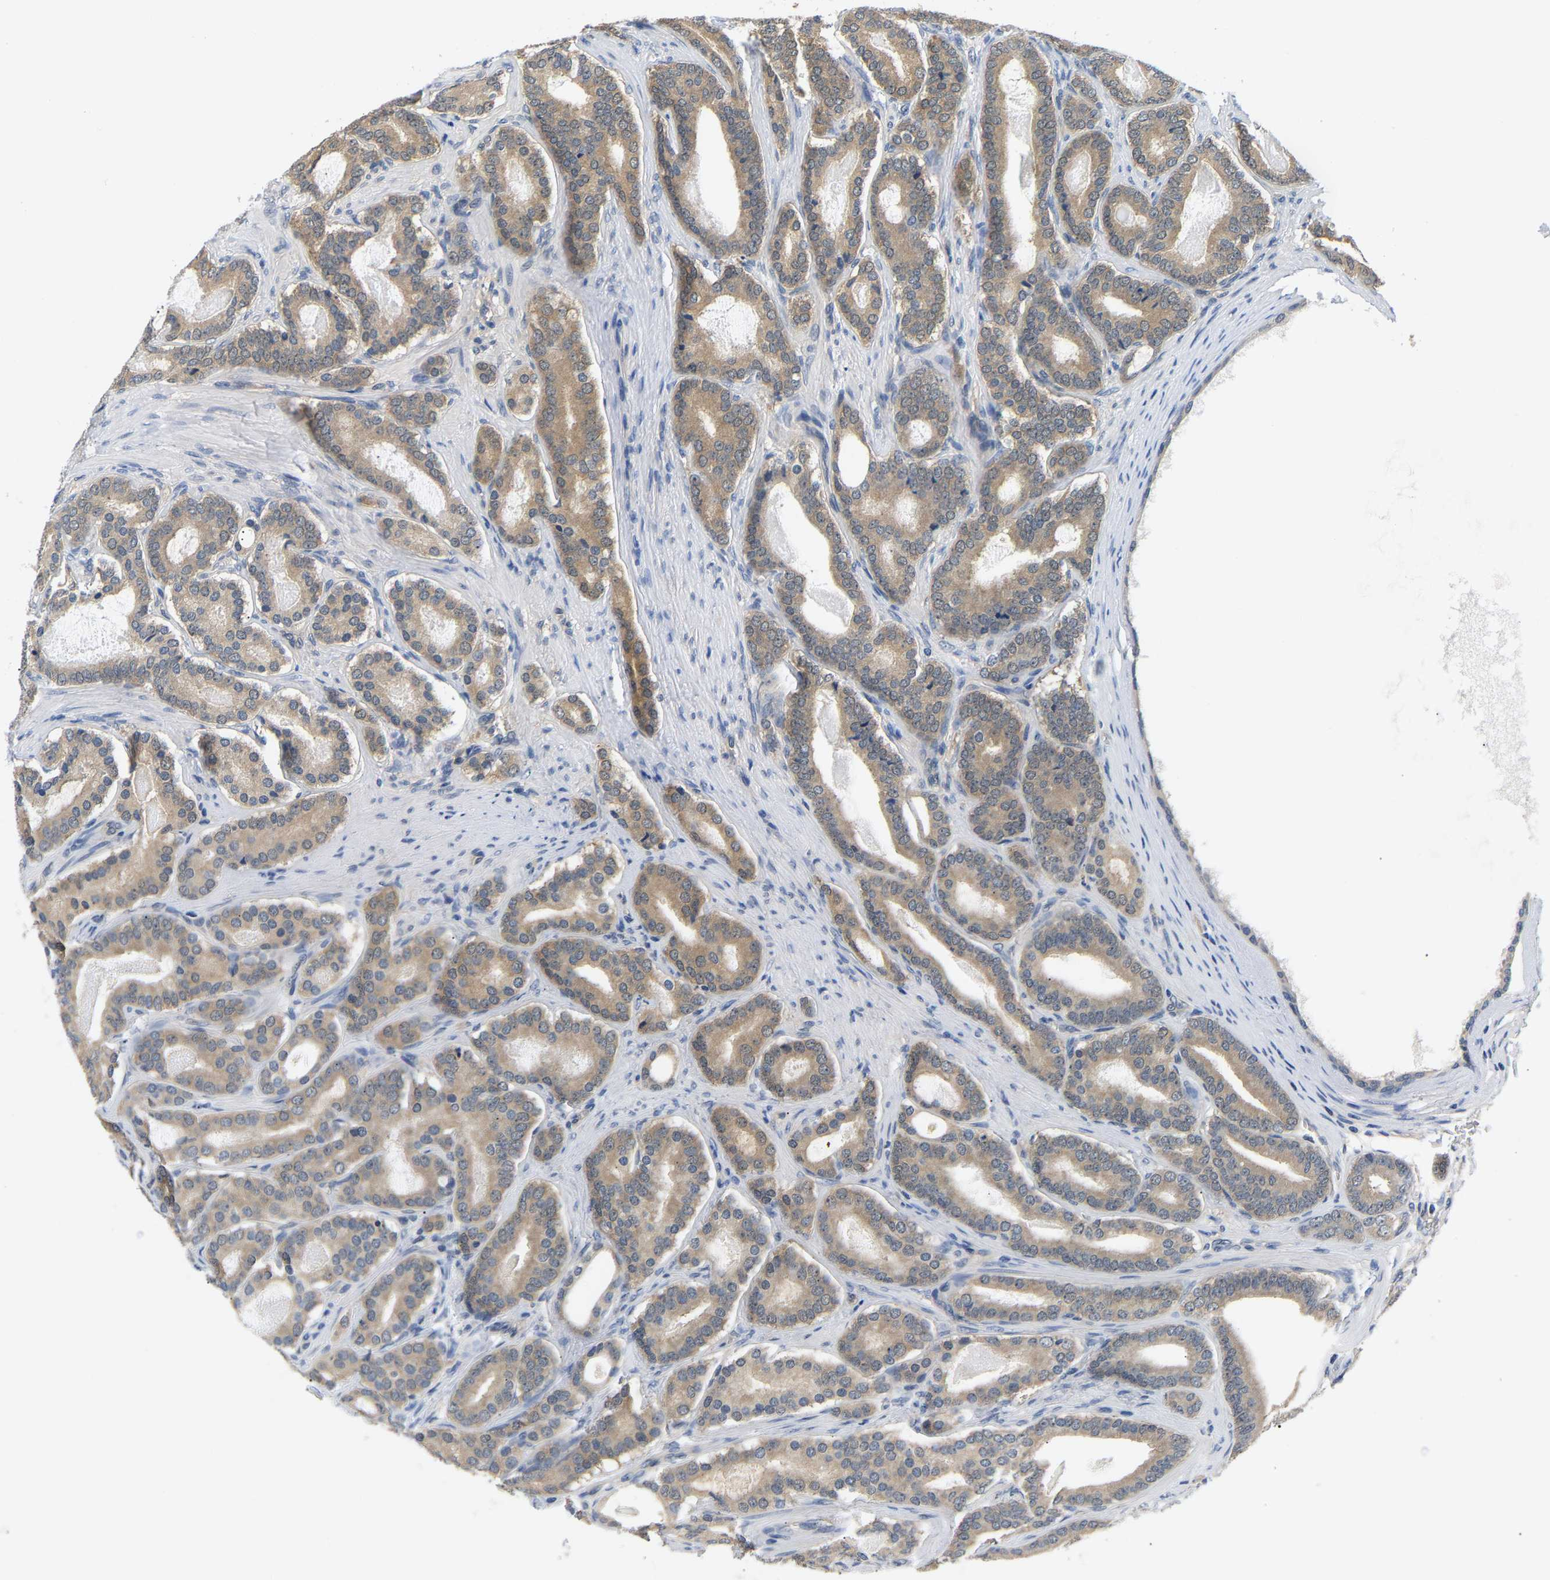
{"staining": {"intensity": "moderate", "quantity": ">75%", "location": "cytoplasmic/membranous"}, "tissue": "prostate cancer", "cell_type": "Tumor cells", "image_type": "cancer", "snomed": [{"axis": "morphology", "description": "Adenocarcinoma, High grade"}, {"axis": "topography", "description": "Prostate"}], "caption": "Immunohistochemistry (IHC) micrograph of neoplastic tissue: prostate cancer stained using immunohistochemistry (IHC) shows medium levels of moderate protein expression localized specifically in the cytoplasmic/membranous of tumor cells, appearing as a cytoplasmic/membranous brown color.", "gene": "ARHGEF12", "patient": {"sex": "male", "age": 60}}